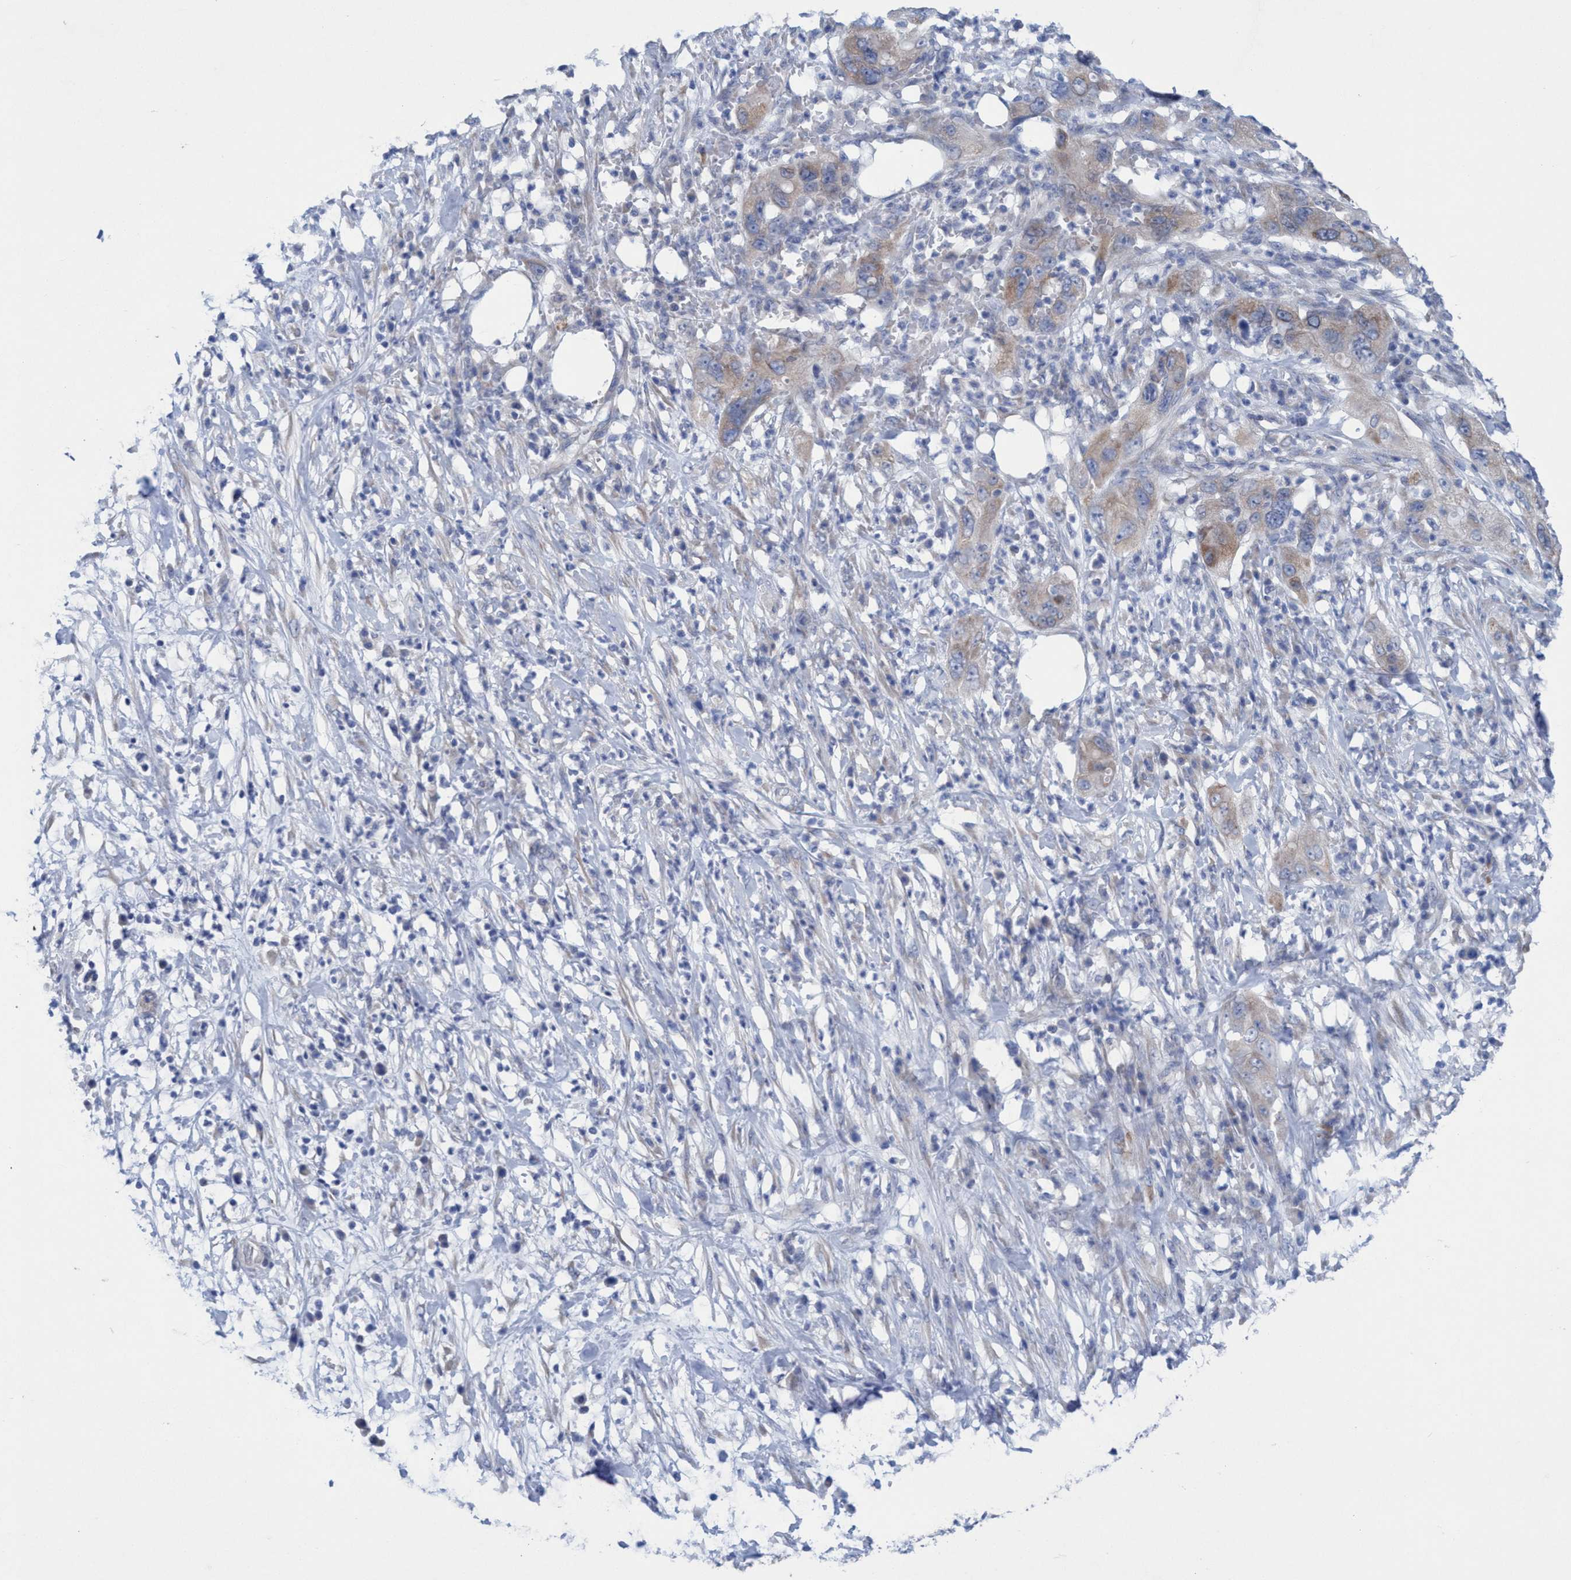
{"staining": {"intensity": "weak", "quantity": ">75%", "location": "cytoplasmic/membranous"}, "tissue": "pancreatic cancer", "cell_type": "Tumor cells", "image_type": "cancer", "snomed": [{"axis": "morphology", "description": "Adenocarcinoma, NOS"}, {"axis": "topography", "description": "Pancreas"}], "caption": "Pancreatic adenocarcinoma stained with a protein marker reveals weak staining in tumor cells.", "gene": "RSAD1", "patient": {"sex": "female", "age": 78}}